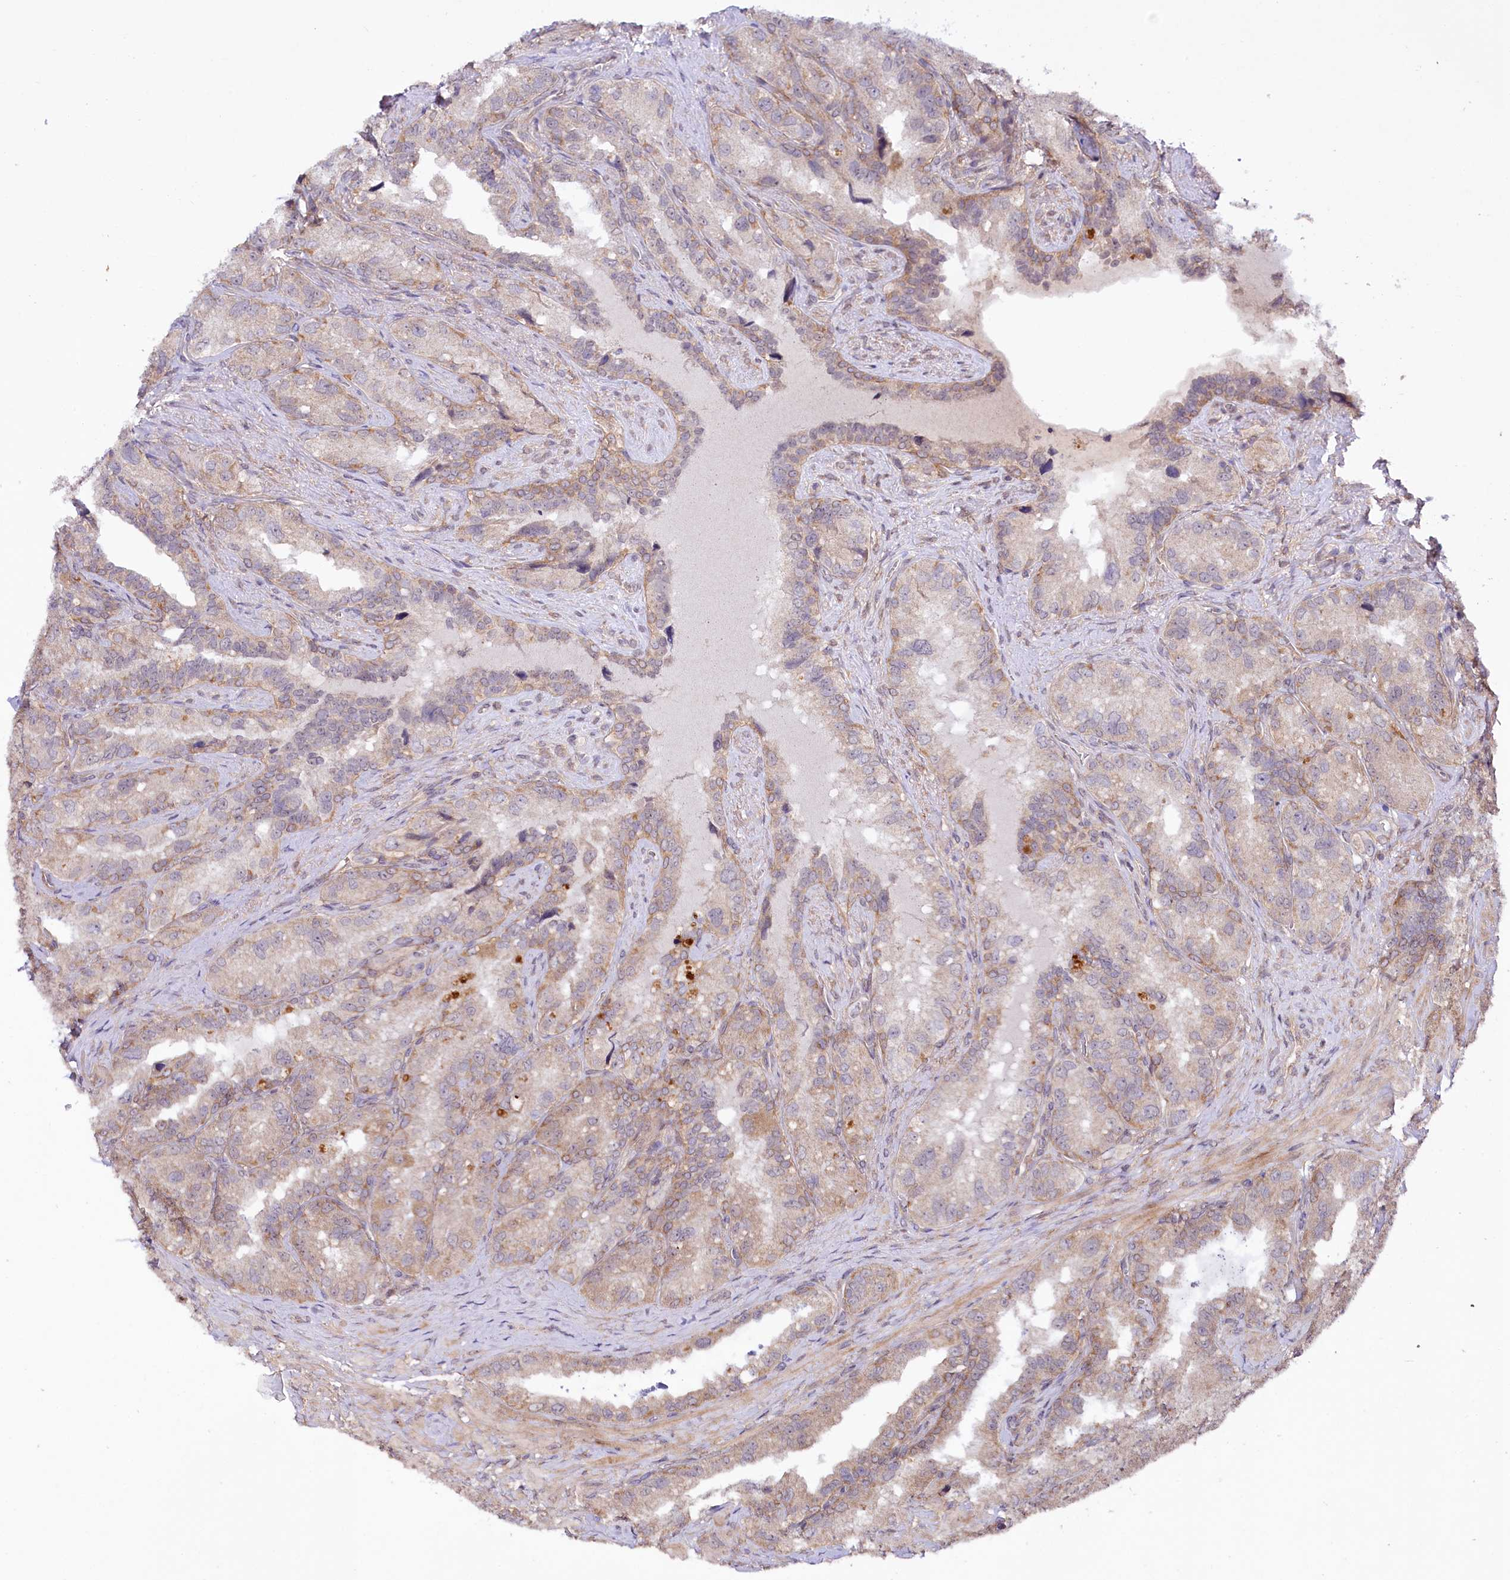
{"staining": {"intensity": "moderate", "quantity": "<25%", "location": "cytoplasmic/membranous"}, "tissue": "seminal vesicle", "cell_type": "Glandular cells", "image_type": "normal", "snomed": [{"axis": "morphology", "description": "Normal tissue, NOS"}, {"axis": "topography", "description": "Seminal veicle"}, {"axis": "topography", "description": "Peripheral nerve tissue"}], "caption": "Seminal vesicle stained for a protein (brown) demonstrates moderate cytoplasmic/membranous positive staining in about <25% of glandular cells.", "gene": "PHLDB1", "patient": {"sex": "male", "age": 67}}